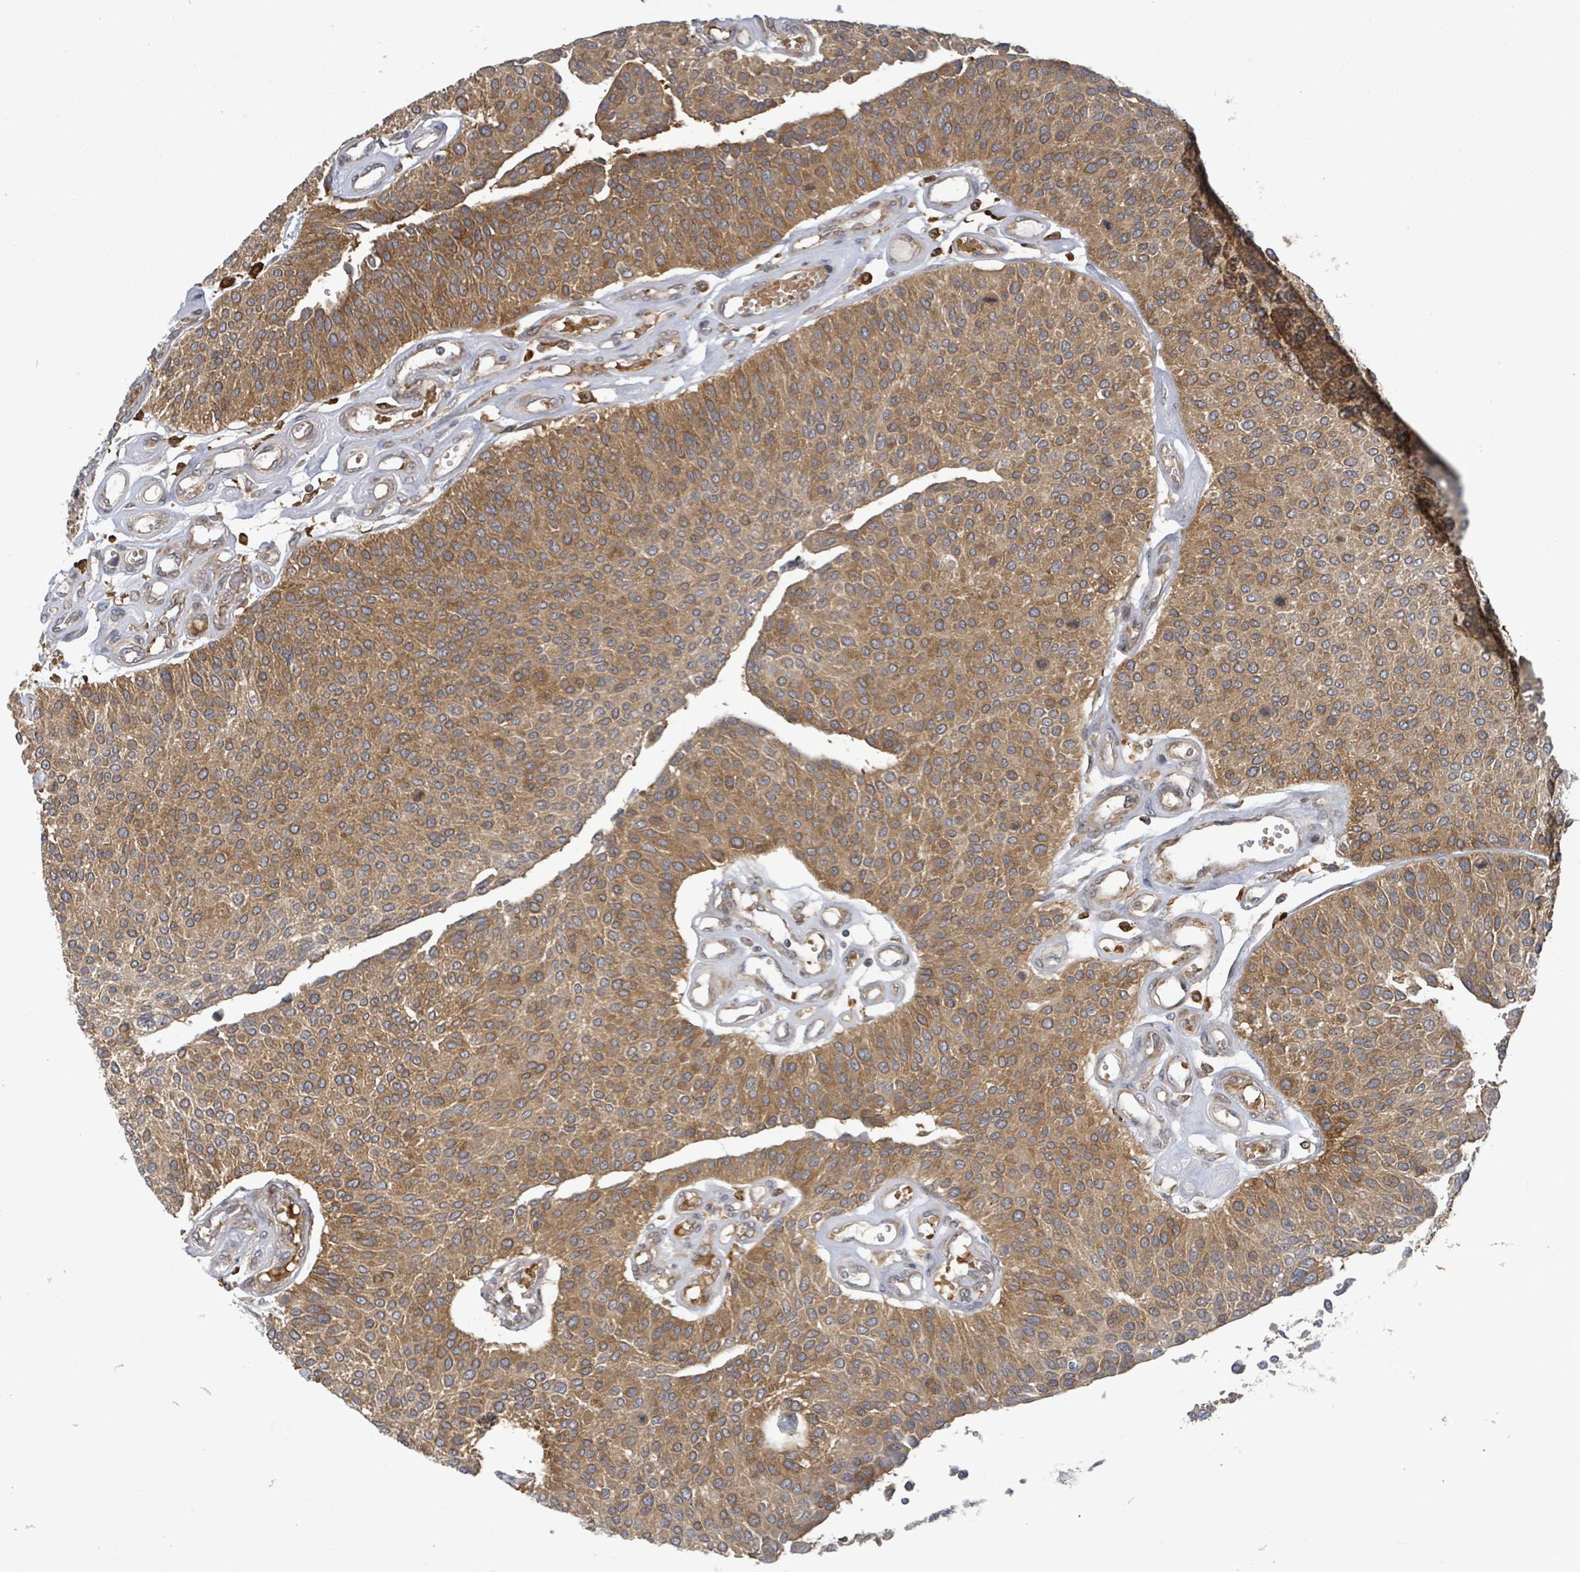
{"staining": {"intensity": "moderate", "quantity": ">75%", "location": "cytoplasmic/membranous"}, "tissue": "urothelial cancer", "cell_type": "Tumor cells", "image_type": "cancer", "snomed": [{"axis": "morphology", "description": "Urothelial carcinoma, NOS"}, {"axis": "topography", "description": "Urinary bladder"}], "caption": "IHC image of human transitional cell carcinoma stained for a protein (brown), which reveals medium levels of moderate cytoplasmic/membranous staining in approximately >75% of tumor cells.", "gene": "MAP3K6", "patient": {"sex": "male", "age": 55}}